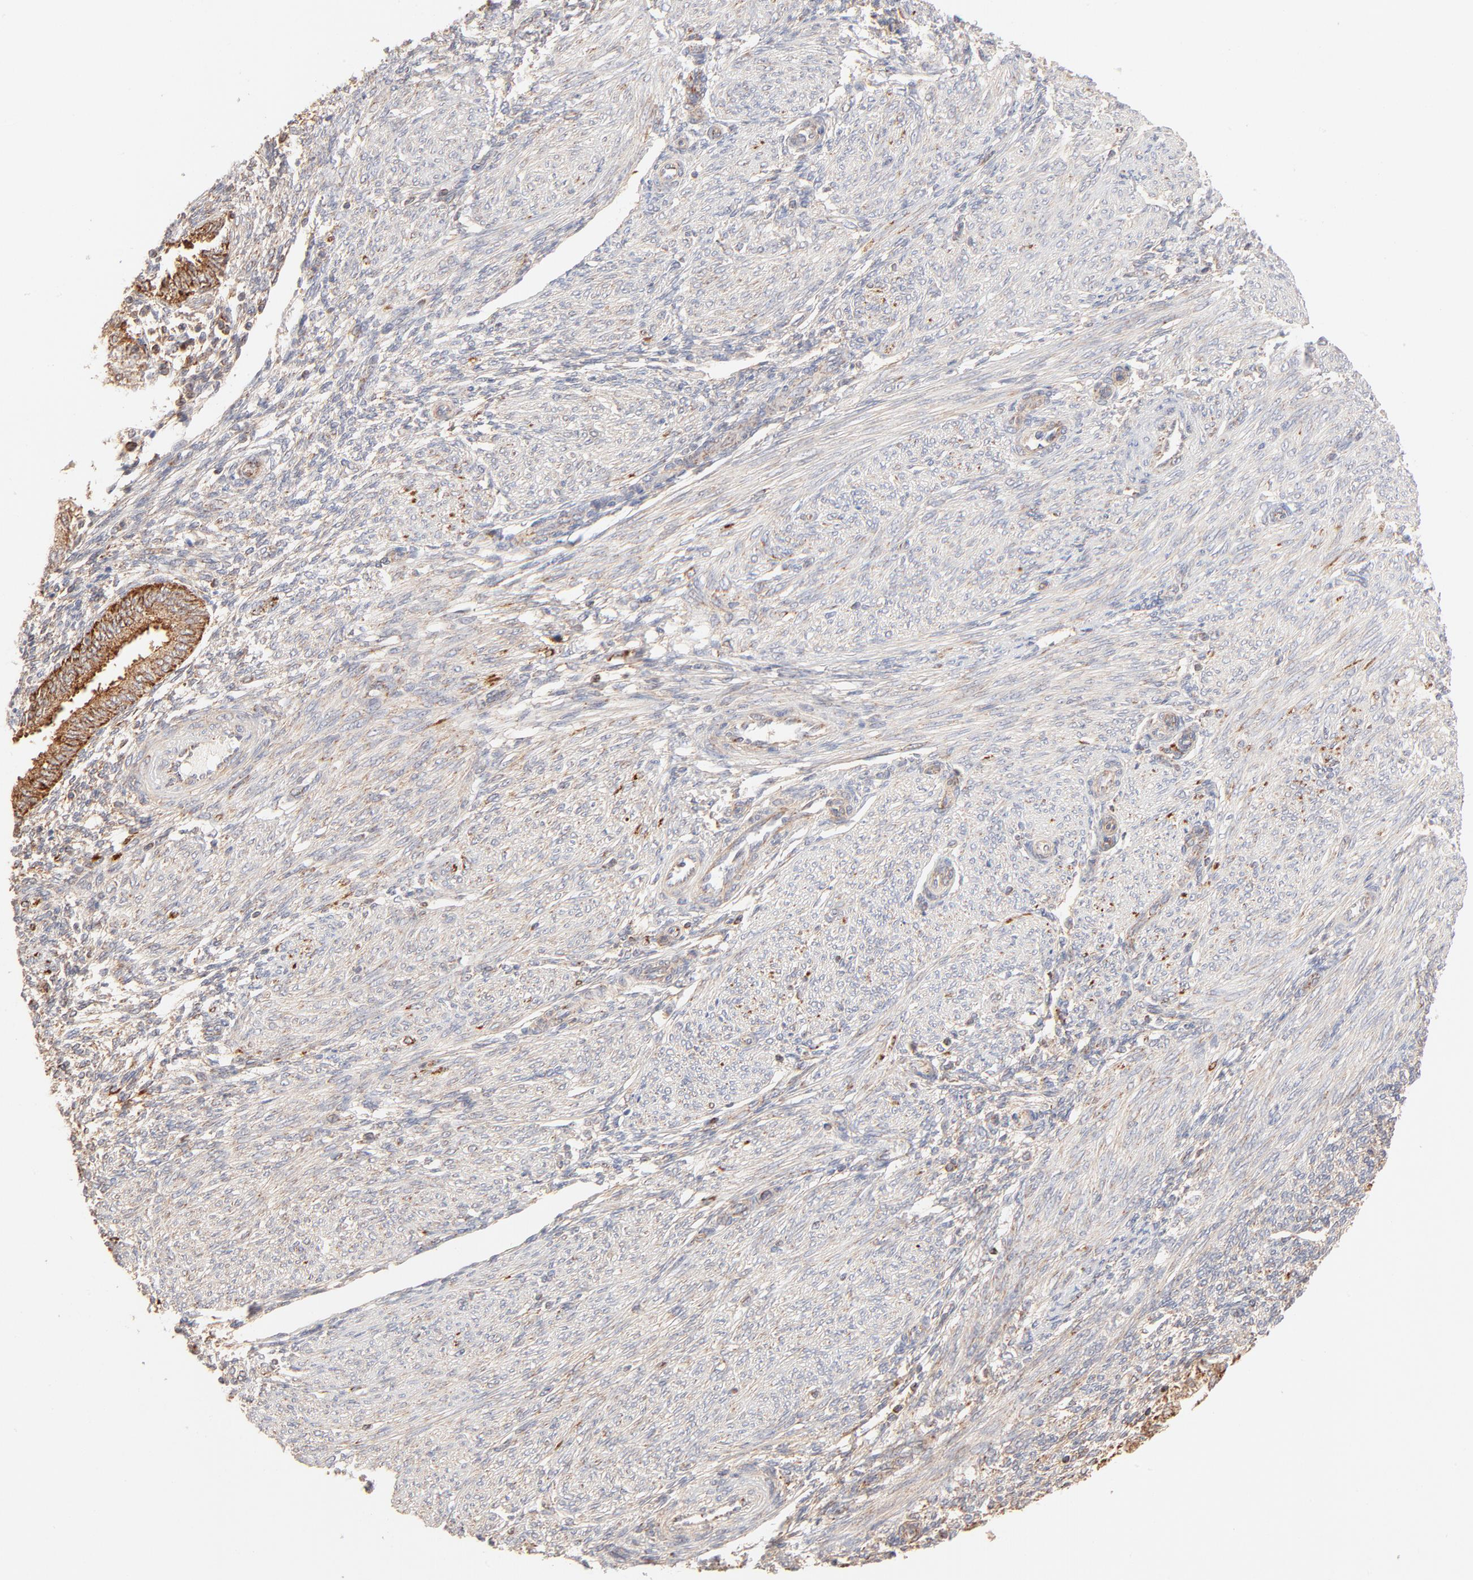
{"staining": {"intensity": "strong", "quantity": ">75%", "location": "cytoplasmic/membranous"}, "tissue": "endometrial cancer", "cell_type": "Tumor cells", "image_type": "cancer", "snomed": [{"axis": "morphology", "description": "Adenocarcinoma, NOS"}, {"axis": "topography", "description": "Endometrium"}], "caption": "Immunohistochemistry micrograph of neoplastic tissue: human adenocarcinoma (endometrial) stained using IHC shows high levels of strong protein expression localized specifically in the cytoplasmic/membranous of tumor cells, appearing as a cytoplasmic/membranous brown color.", "gene": "CSPG4", "patient": {"sex": "female", "age": 51}}